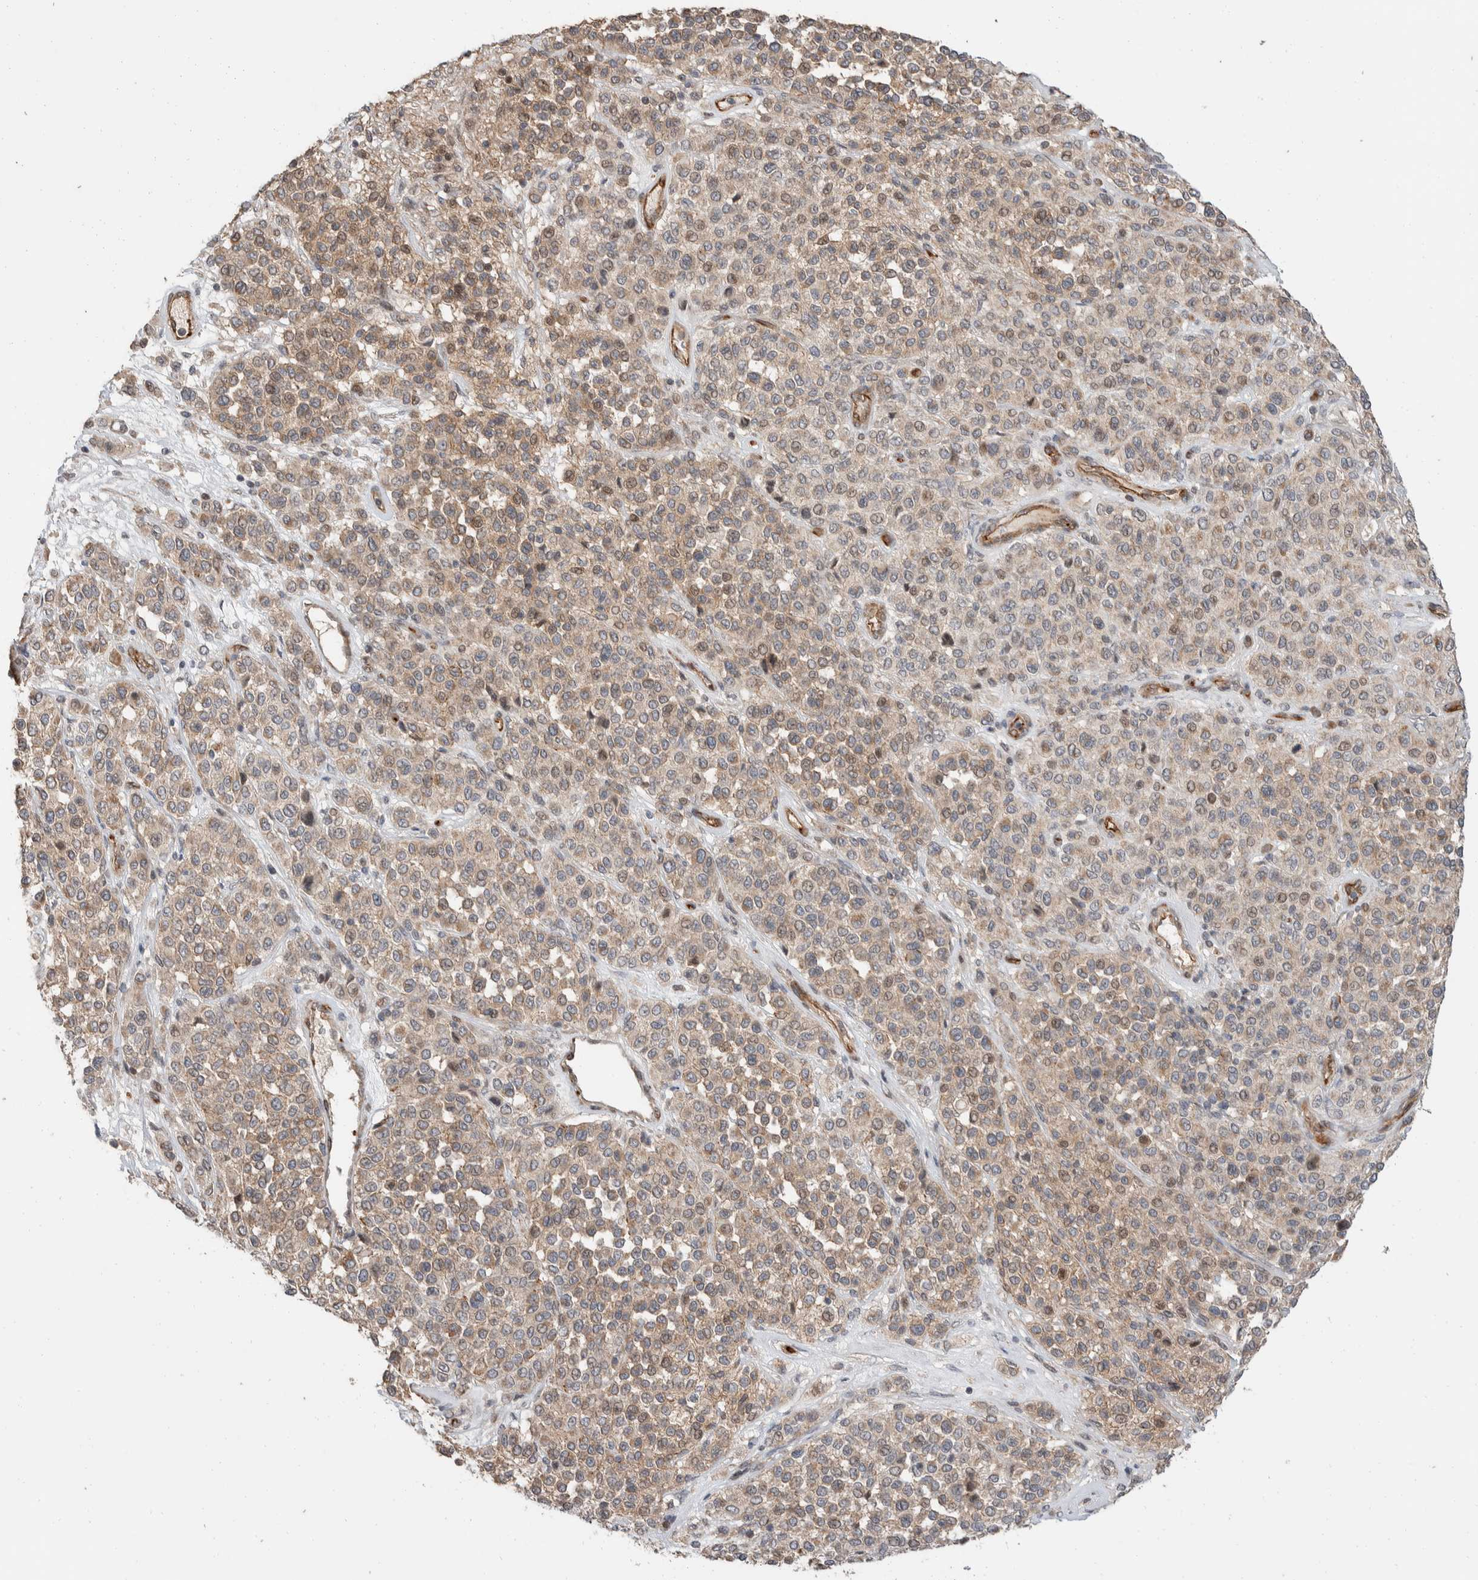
{"staining": {"intensity": "weak", "quantity": ">75%", "location": "cytoplasmic/membranous"}, "tissue": "melanoma", "cell_type": "Tumor cells", "image_type": "cancer", "snomed": [{"axis": "morphology", "description": "Malignant melanoma, Metastatic site"}, {"axis": "topography", "description": "Pancreas"}], "caption": "IHC (DAB) staining of human melanoma shows weak cytoplasmic/membranous protein positivity in about >75% of tumor cells.", "gene": "ERC1", "patient": {"sex": "female", "age": 30}}